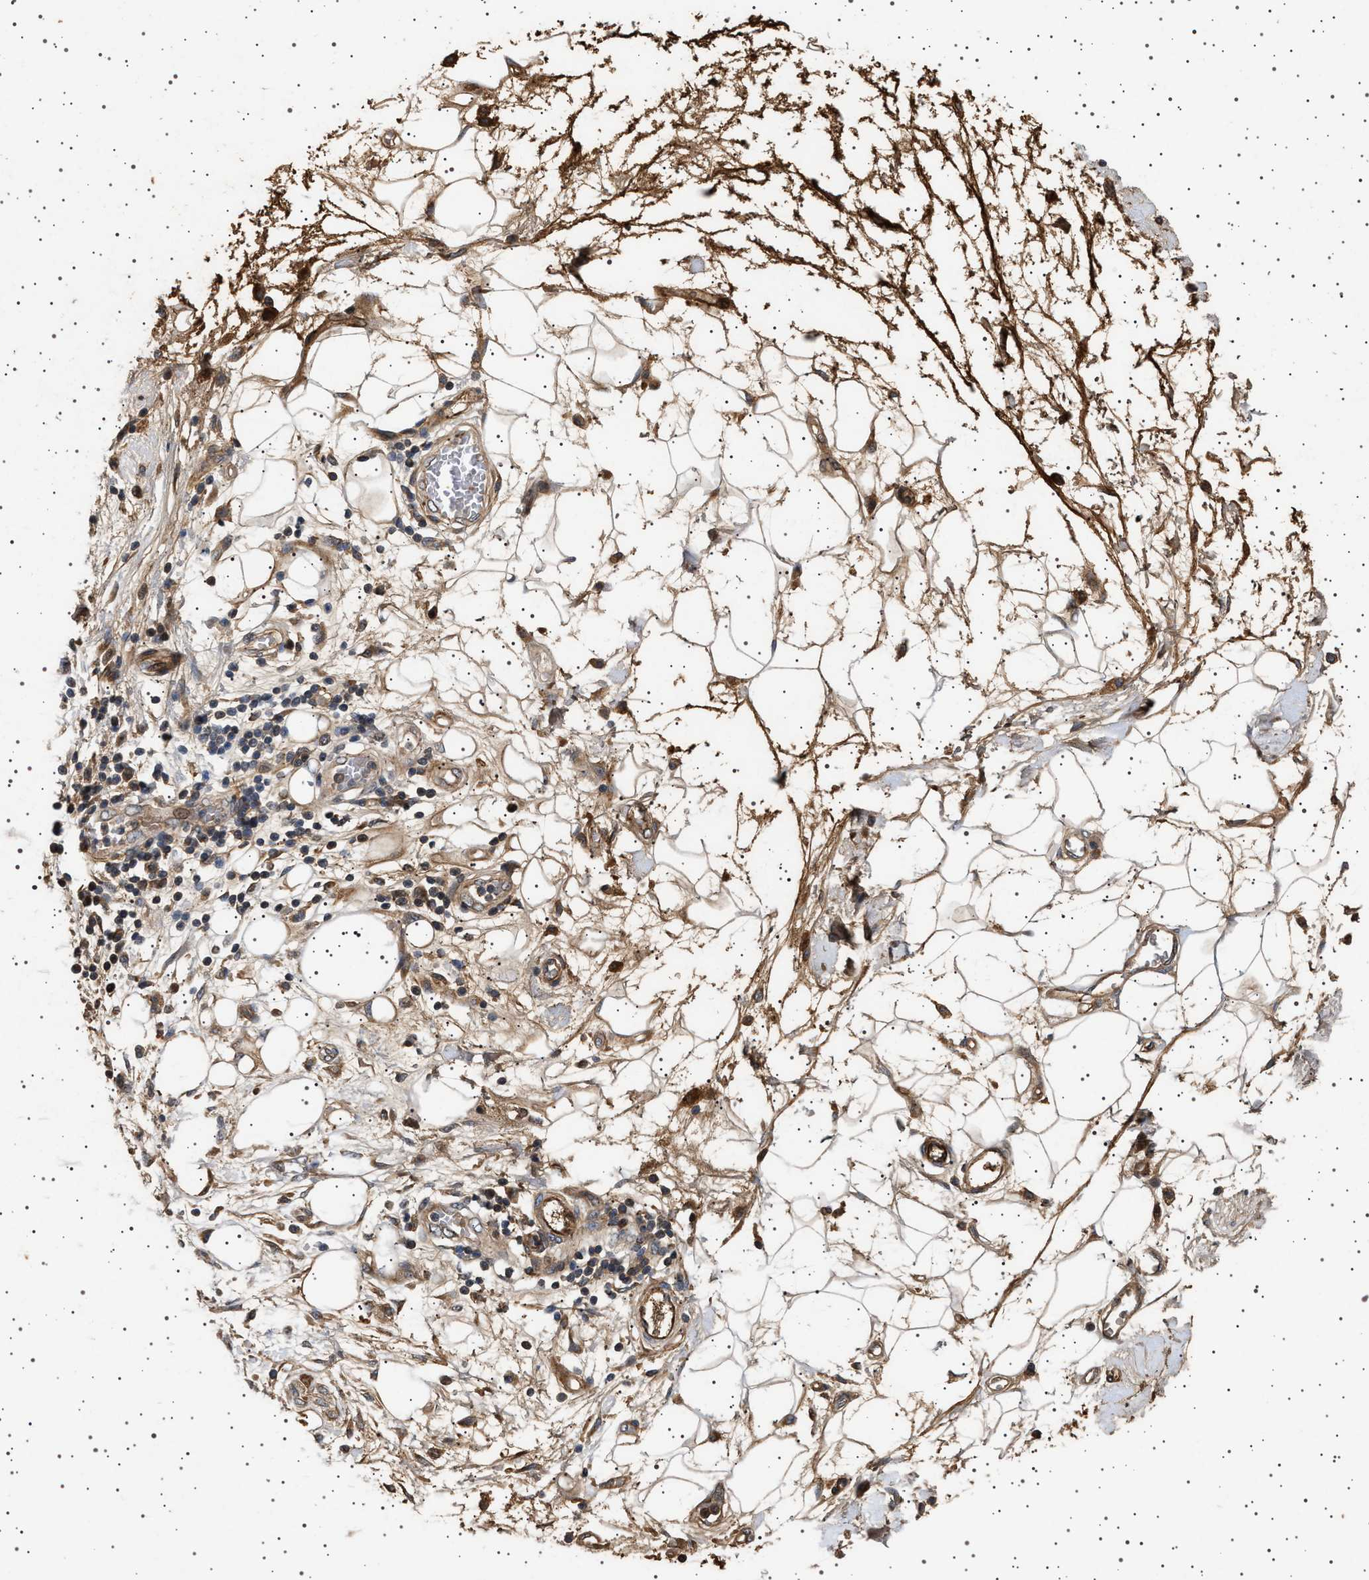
{"staining": {"intensity": "moderate", "quantity": "25%-75%", "location": "cytoplasmic/membranous"}, "tissue": "adipose tissue", "cell_type": "Adipocytes", "image_type": "normal", "snomed": [{"axis": "morphology", "description": "Normal tissue, NOS"}, {"axis": "morphology", "description": "Adenocarcinoma, NOS"}, {"axis": "topography", "description": "Duodenum"}, {"axis": "topography", "description": "Peripheral nerve tissue"}], "caption": "A brown stain highlights moderate cytoplasmic/membranous staining of a protein in adipocytes of normal human adipose tissue.", "gene": "FICD", "patient": {"sex": "female", "age": 60}}